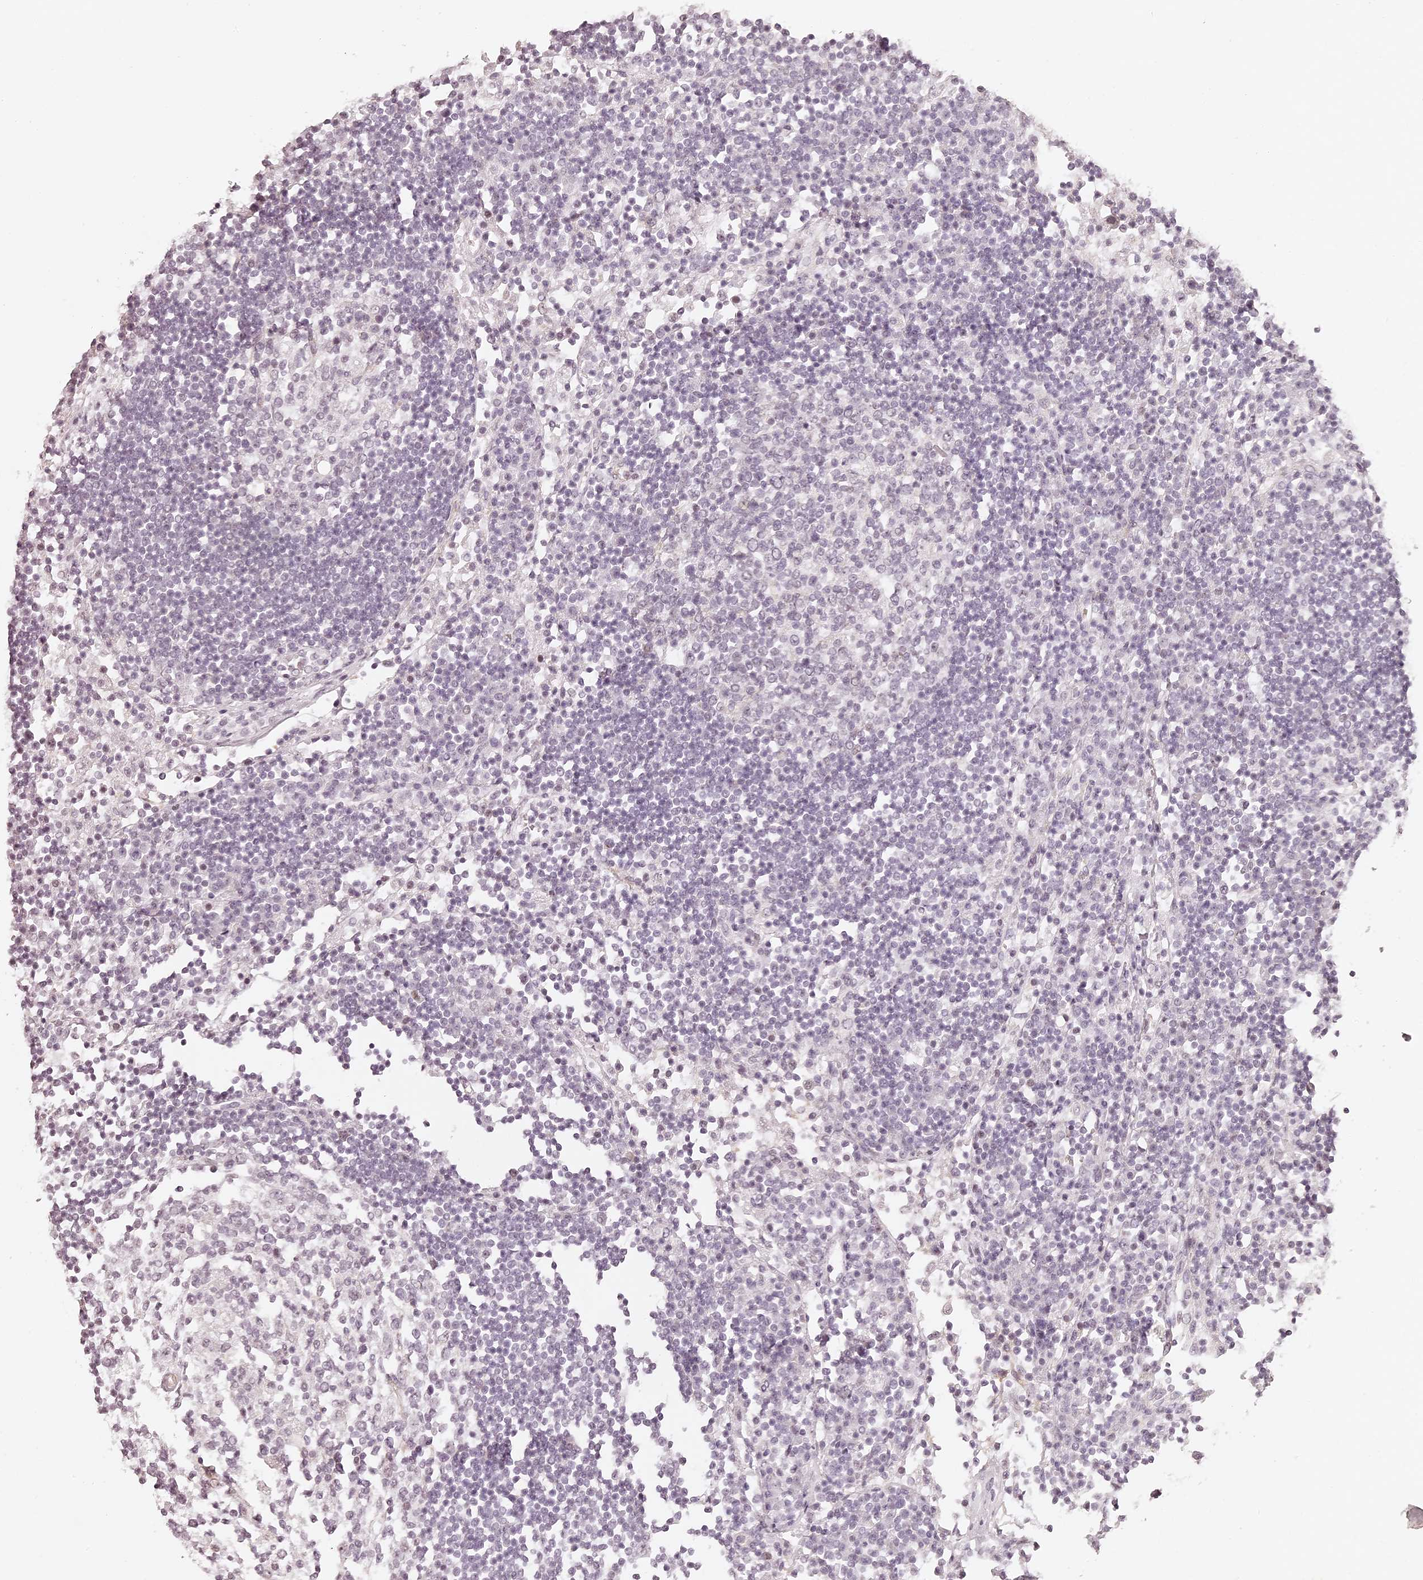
{"staining": {"intensity": "negative", "quantity": "none", "location": "none"}, "tissue": "lymph node", "cell_type": "Germinal center cells", "image_type": "normal", "snomed": [{"axis": "morphology", "description": "Normal tissue, NOS"}, {"axis": "topography", "description": "Lymph node"}], "caption": "Protein analysis of unremarkable lymph node displays no significant staining in germinal center cells.", "gene": "ELAPOR1", "patient": {"sex": "female", "age": 53}}